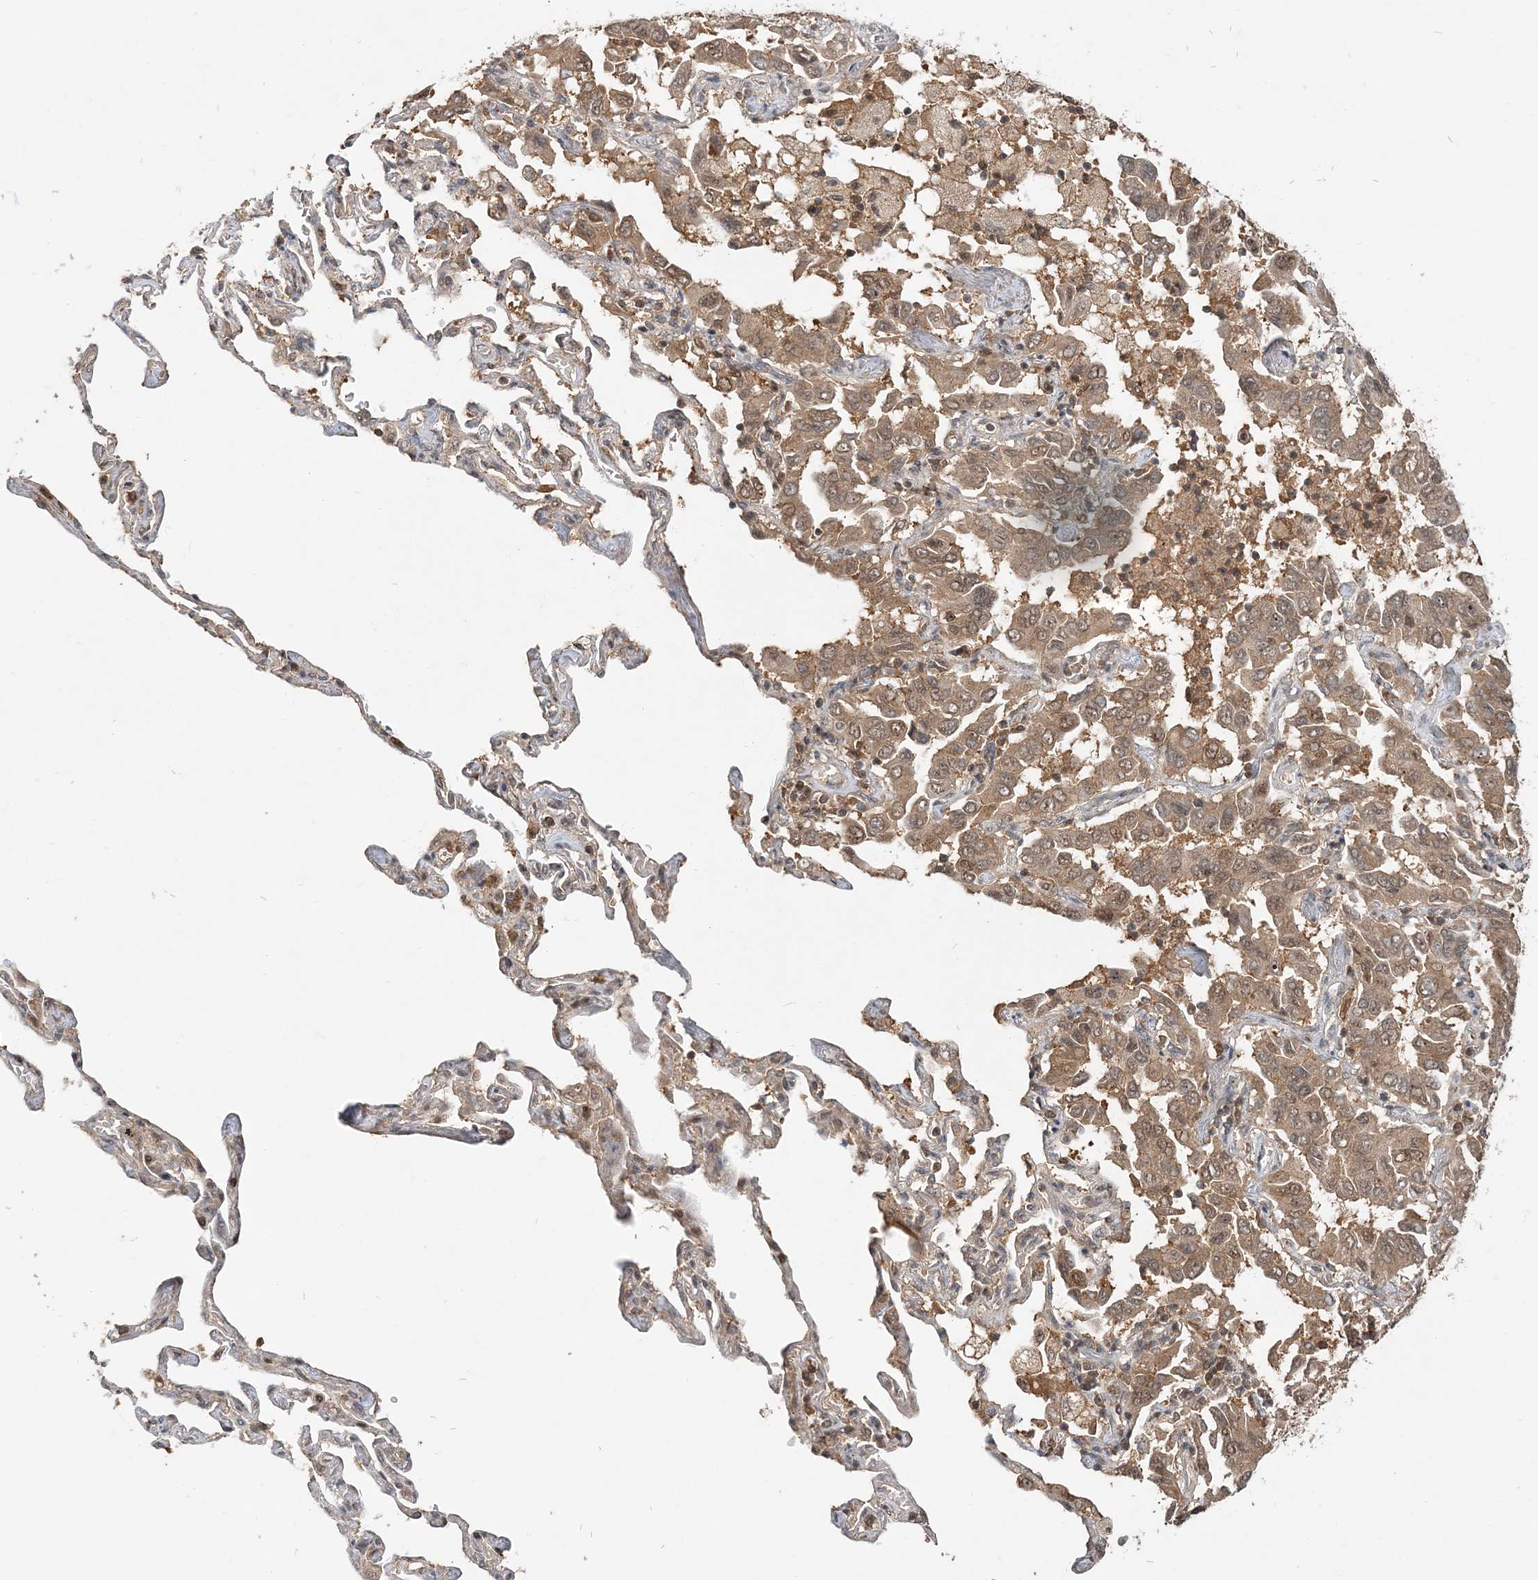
{"staining": {"intensity": "weak", "quantity": ">75%", "location": "cytoplasmic/membranous,nuclear"}, "tissue": "lung cancer", "cell_type": "Tumor cells", "image_type": "cancer", "snomed": [{"axis": "morphology", "description": "Adenocarcinoma, NOS"}, {"axis": "topography", "description": "Lung"}], "caption": "A brown stain shows weak cytoplasmic/membranous and nuclear staining of a protein in lung adenocarcinoma tumor cells. Nuclei are stained in blue.", "gene": "CAB39", "patient": {"sex": "male", "age": 64}}